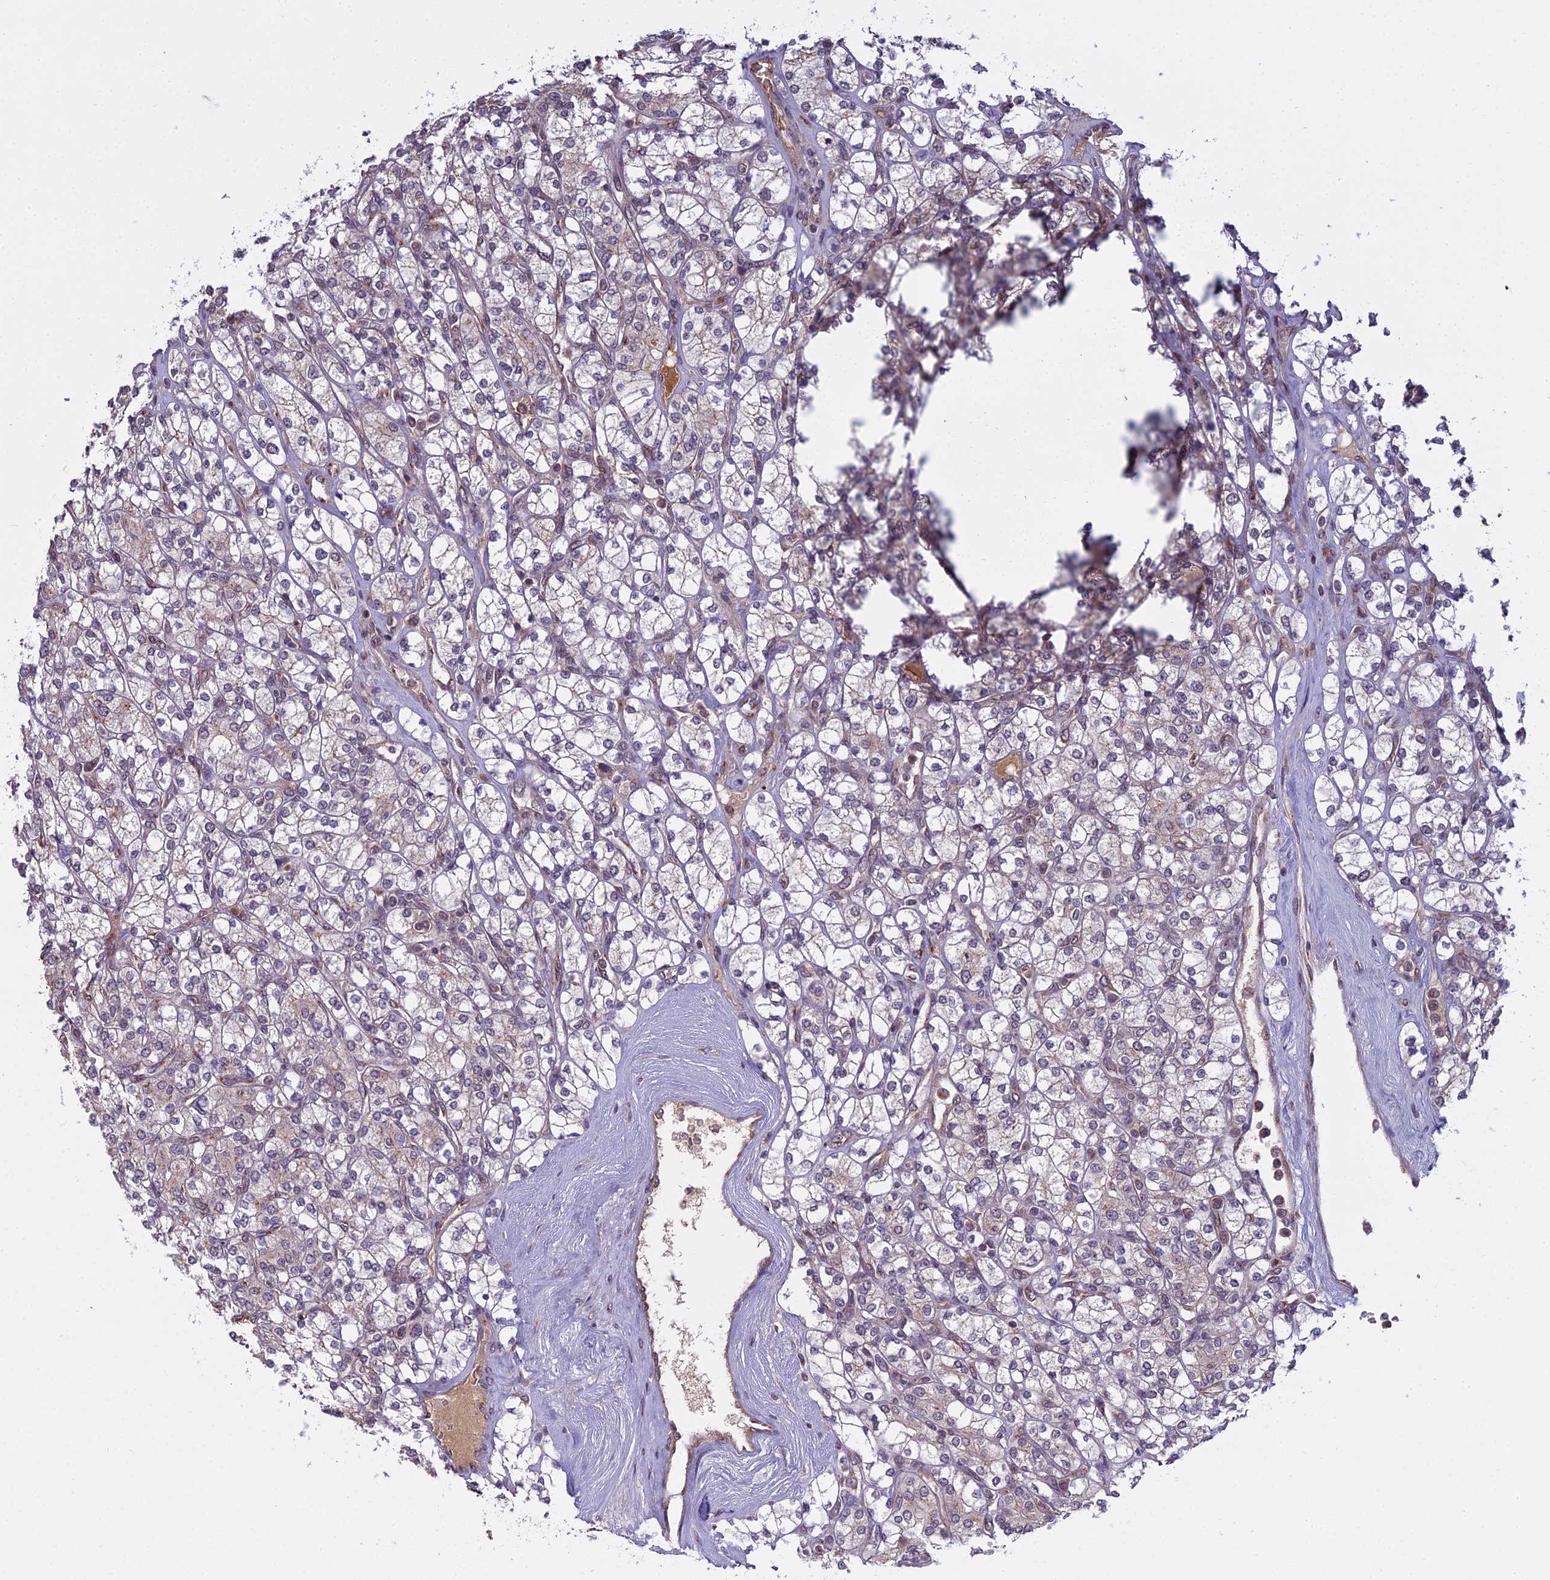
{"staining": {"intensity": "negative", "quantity": "none", "location": "none"}, "tissue": "renal cancer", "cell_type": "Tumor cells", "image_type": "cancer", "snomed": [{"axis": "morphology", "description": "Adenocarcinoma, NOS"}, {"axis": "topography", "description": "Kidney"}], "caption": "Immunohistochemistry image of neoplastic tissue: human renal cancer (adenocarcinoma) stained with DAB (3,3'-diaminobenzidine) displays no significant protein positivity in tumor cells.", "gene": "MEOX1", "patient": {"sex": "male", "age": 77}}